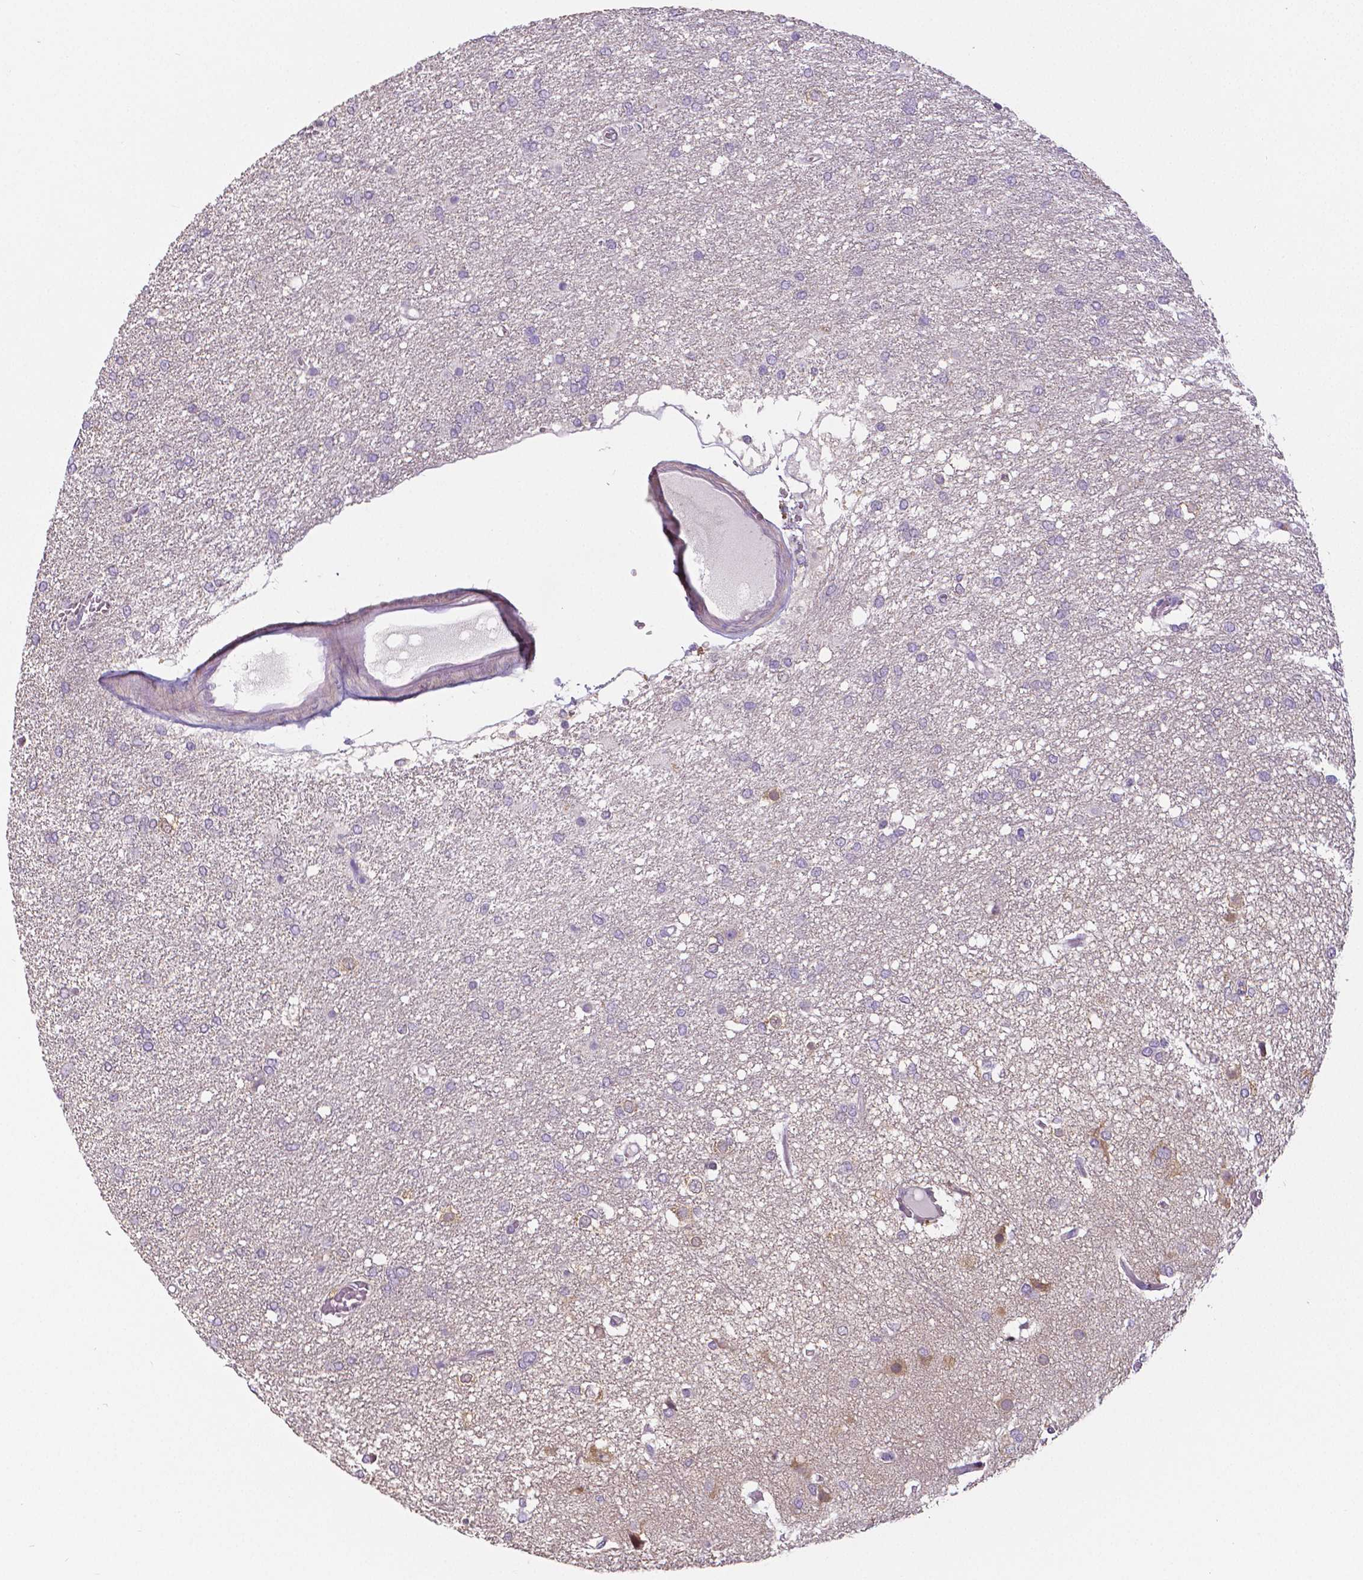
{"staining": {"intensity": "negative", "quantity": "none", "location": "none"}, "tissue": "glioma", "cell_type": "Tumor cells", "image_type": "cancer", "snomed": [{"axis": "morphology", "description": "Glioma, malignant, High grade"}, {"axis": "topography", "description": "Brain"}], "caption": "Immunohistochemical staining of glioma exhibits no significant expression in tumor cells. (IHC, brightfield microscopy, high magnification).", "gene": "CRMP1", "patient": {"sex": "female", "age": 61}}